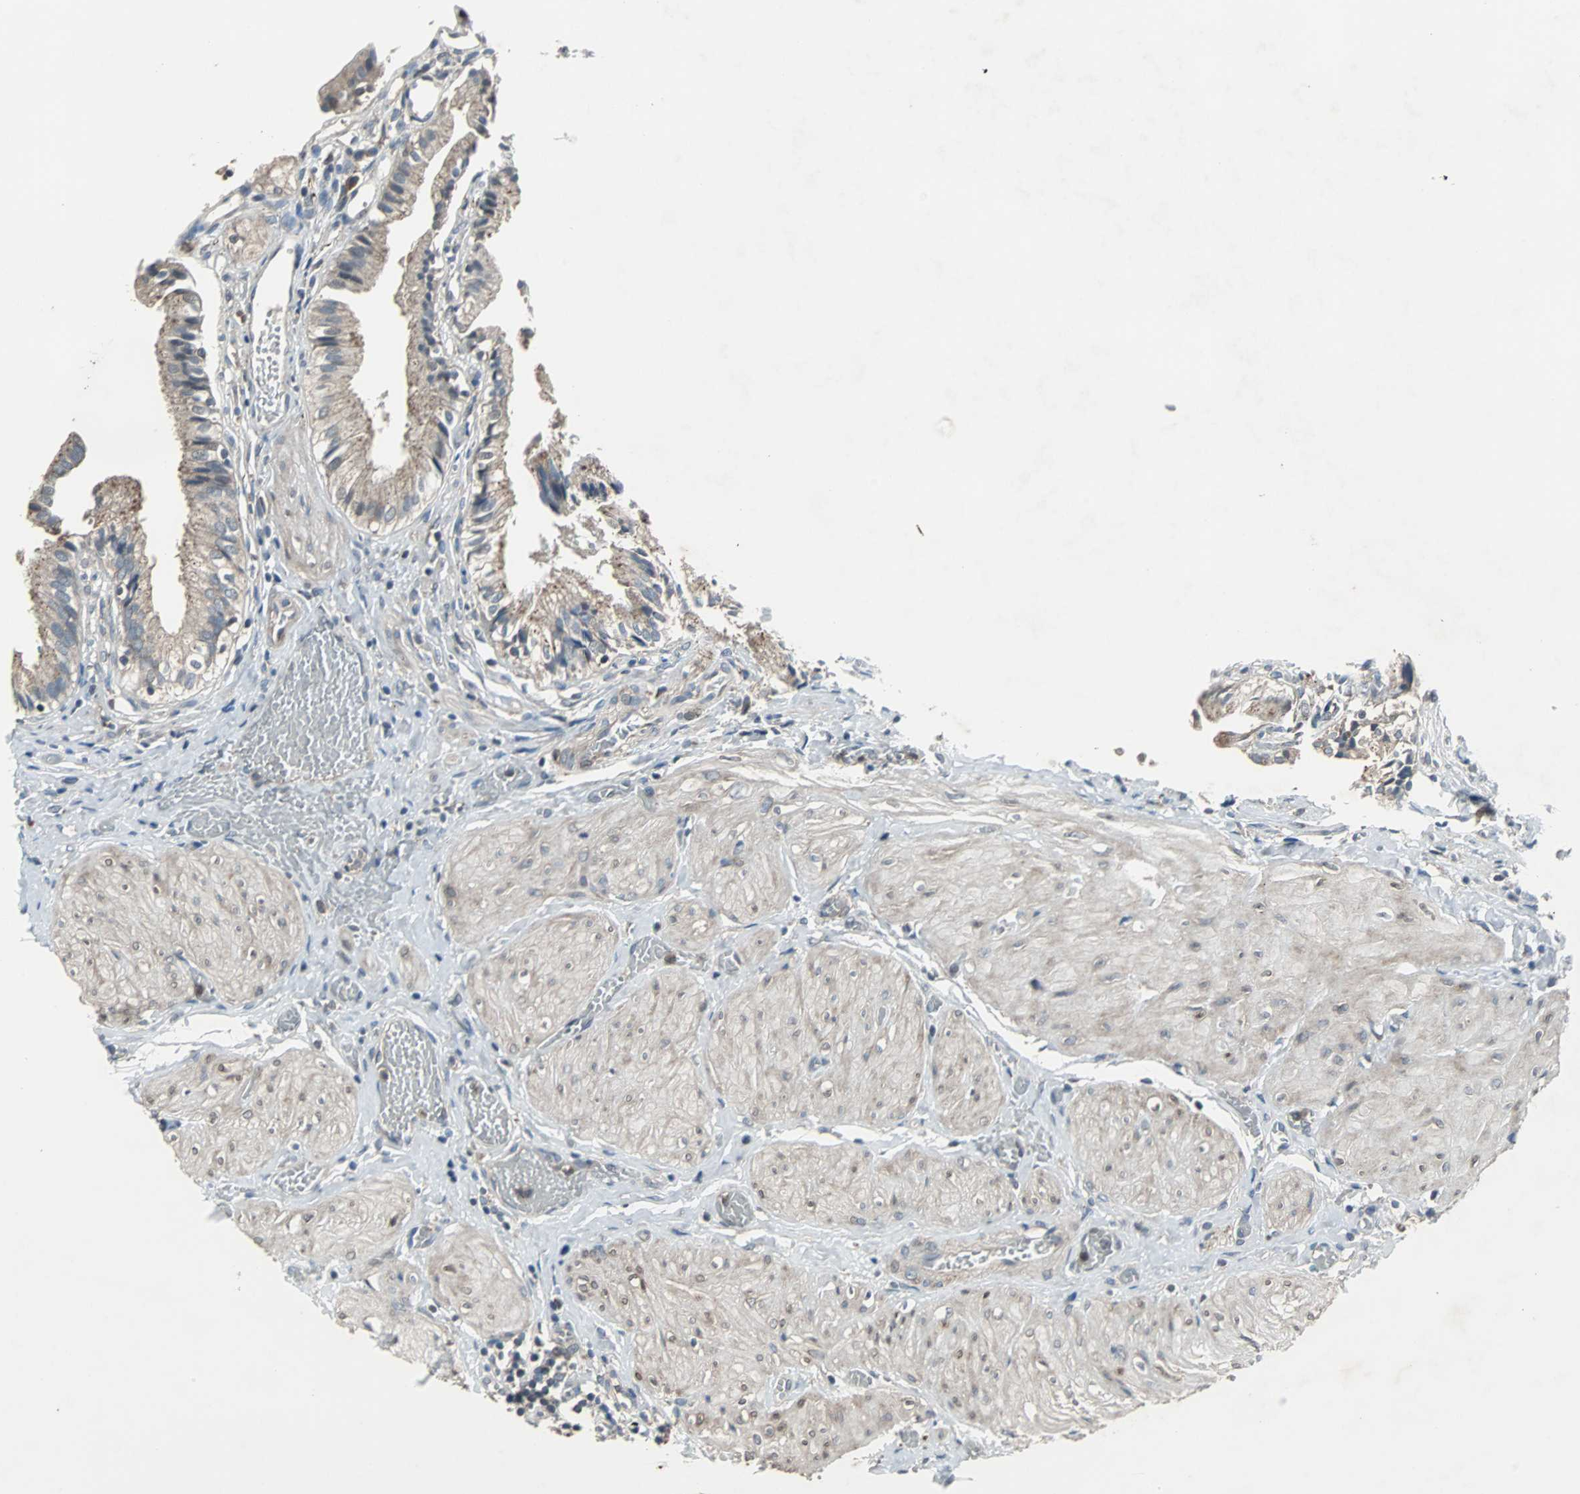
{"staining": {"intensity": "weak", "quantity": ">75%", "location": "cytoplasmic/membranous"}, "tissue": "gallbladder", "cell_type": "Glandular cells", "image_type": "normal", "snomed": [{"axis": "morphology", "description": "Normal tissue, NOS"}, {"axis": "topography", "description": "Gallbladder"}], "caption": "The histopathology image exhibits a brown stain indicating the presence of a protein in the cytoplasmic/membranous of glandular cells in gallbladder.", "gene": "SOS1", "patient": {"sex": "male", "age": 65}}